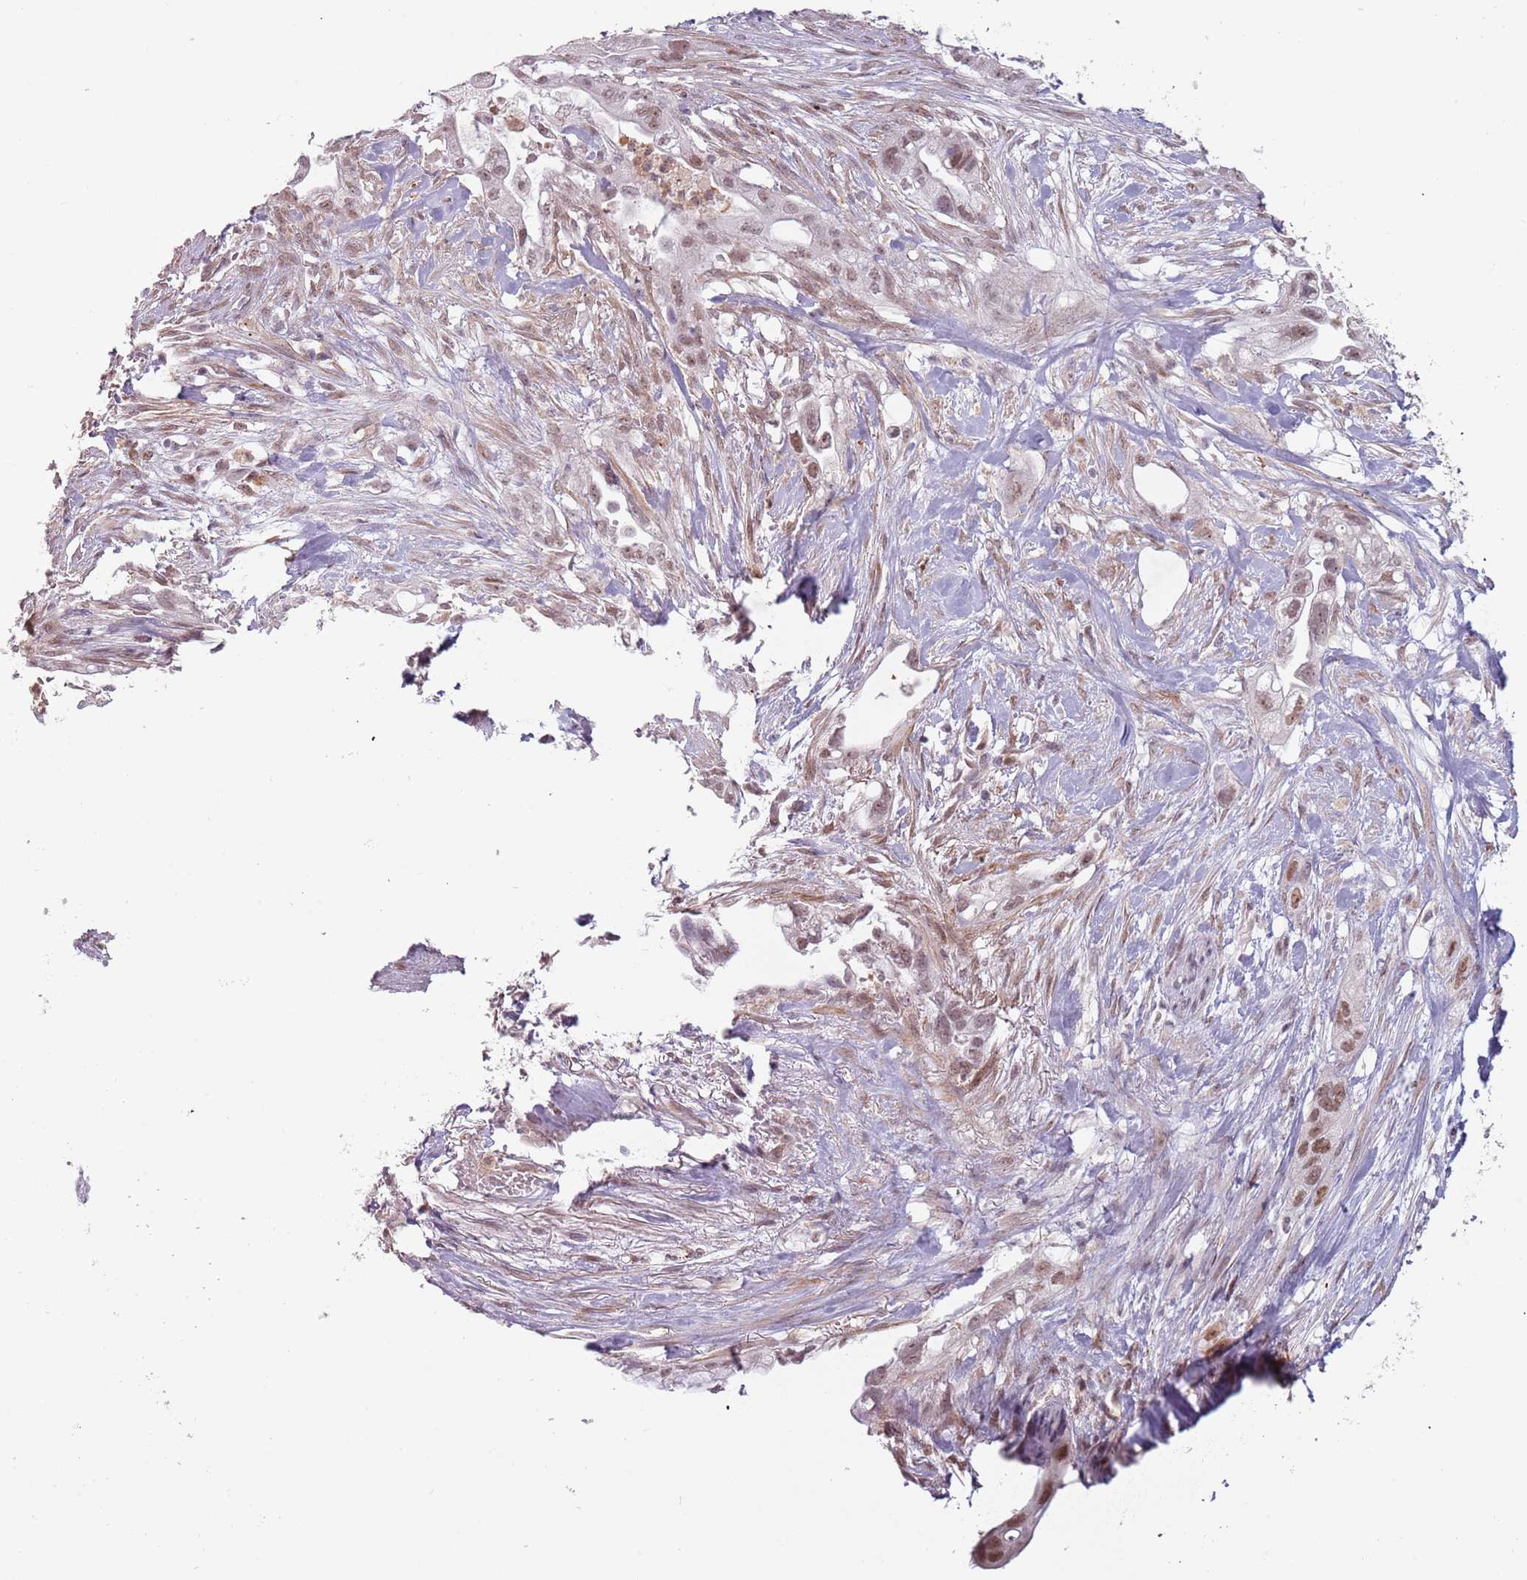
{"staining": {"intensity": "moderate", "quantity": ">75%", "location": "nuclear"}, "tissue": "pancreatic cancer", "cell_type": "Tumor cells", "image_type": "cancer", "snomed": [{"axis": "morphology", "description": "Adenocarcinoma, NOS"}, {"axis": "topography", "description": "Pancreas"}], "caption": "Protein analysis of pancreatic cancer (adenocarcinoma) tissue demonstrates moderate nuclear staining in about >75% of tumor cells.", "gene": "REXO4", "patient": {"sex": "male", "age": 44}}